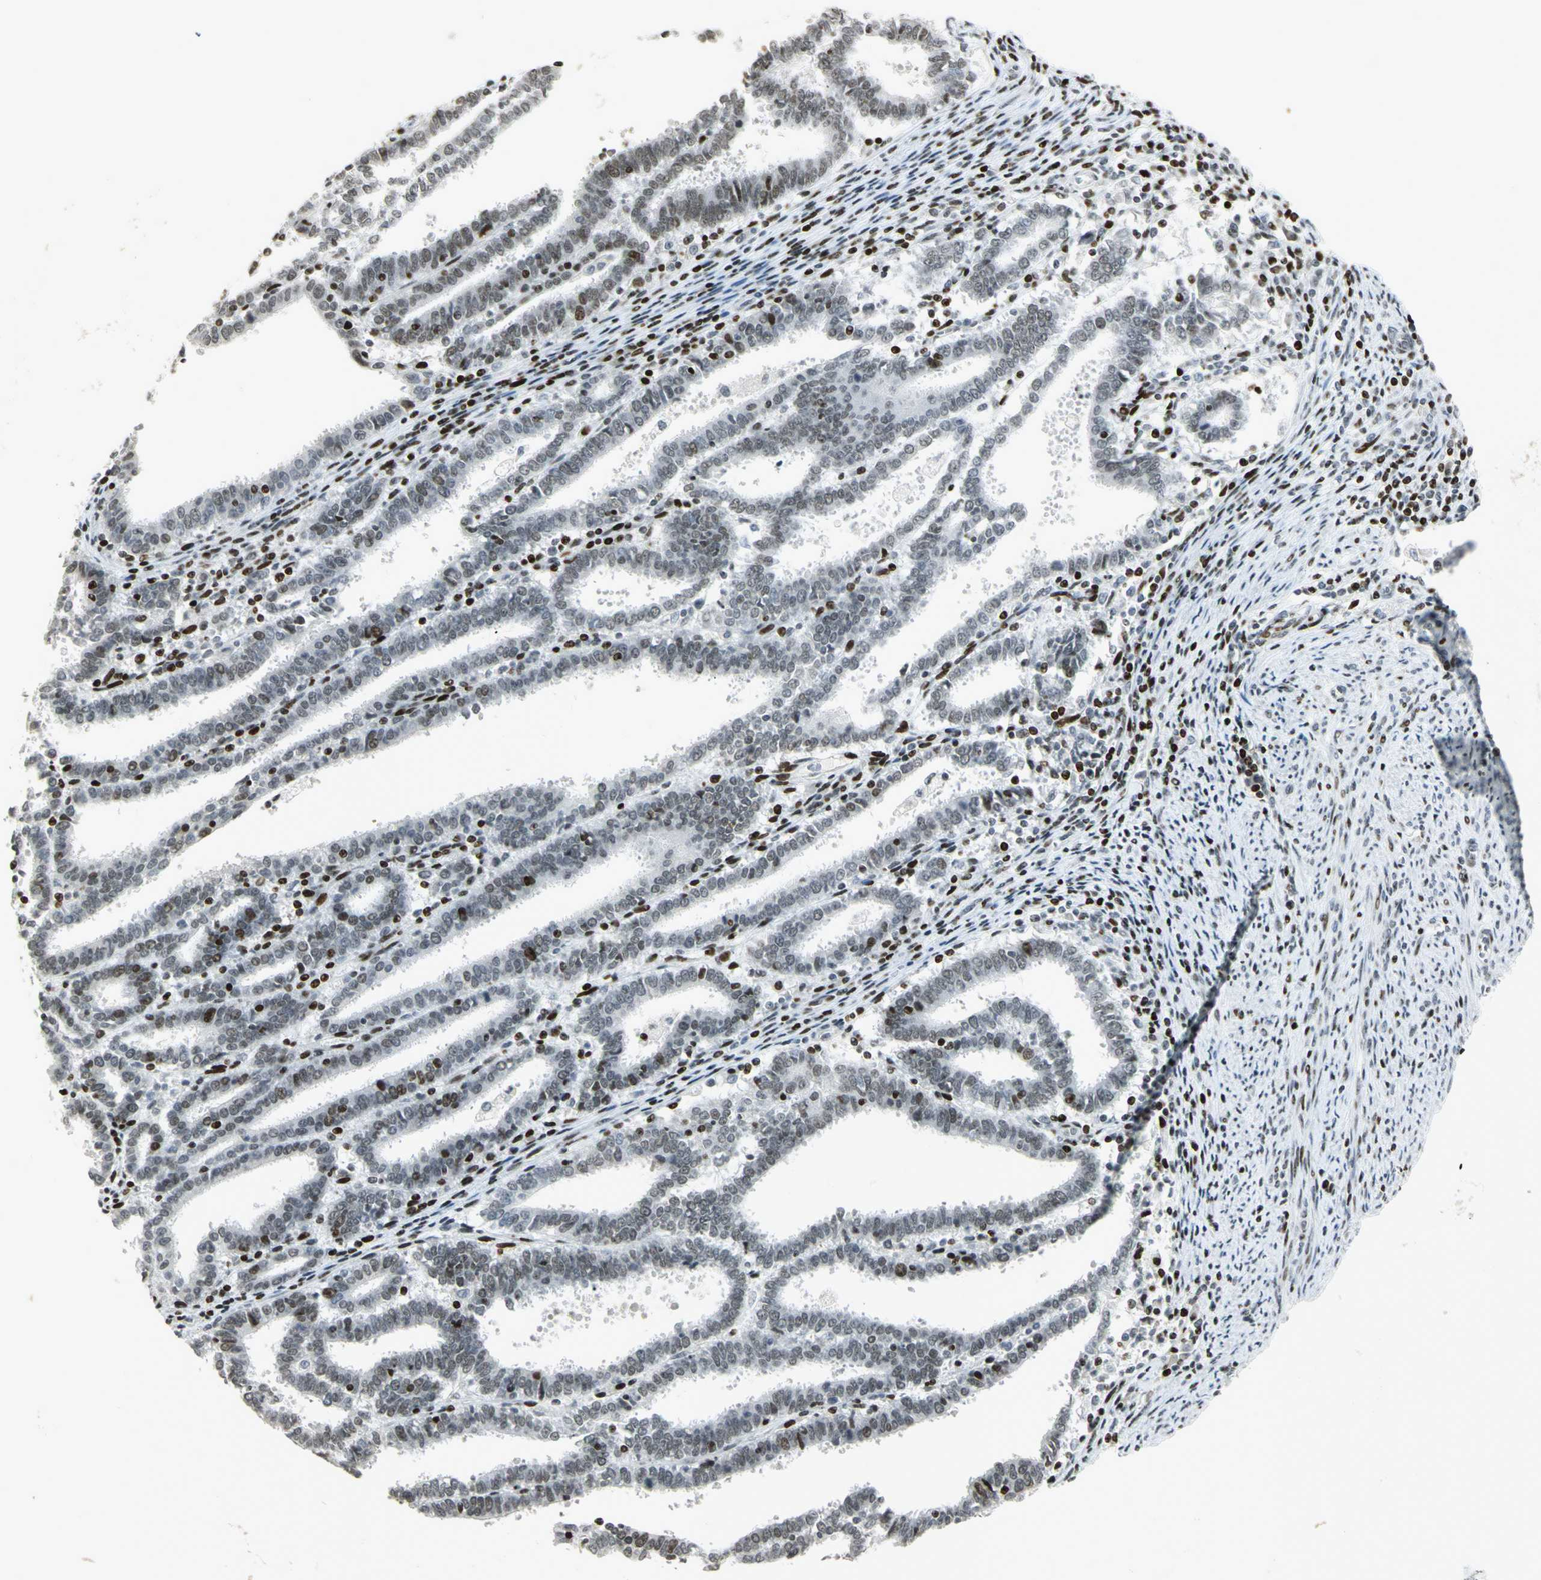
{"staining": {"intensity": "weak", "quantity": "25%-75%", "location": "nuclear"}, "tissue": "endometrial cancer", "cell_type": "Tumor cells", "image_type": "cancer", "snomed": [{"axis": "morphology", "description": "Adenocarcinoma, NOS"}, {"axis": "topography", "description": "Uterus"}], "caption": "Weak nuclear staining is appreciated in about 25%-75% of tumor cells in endometrial cancer.", "gene": "KDM1A", "patient": {"sex": "female", "age": 83}}